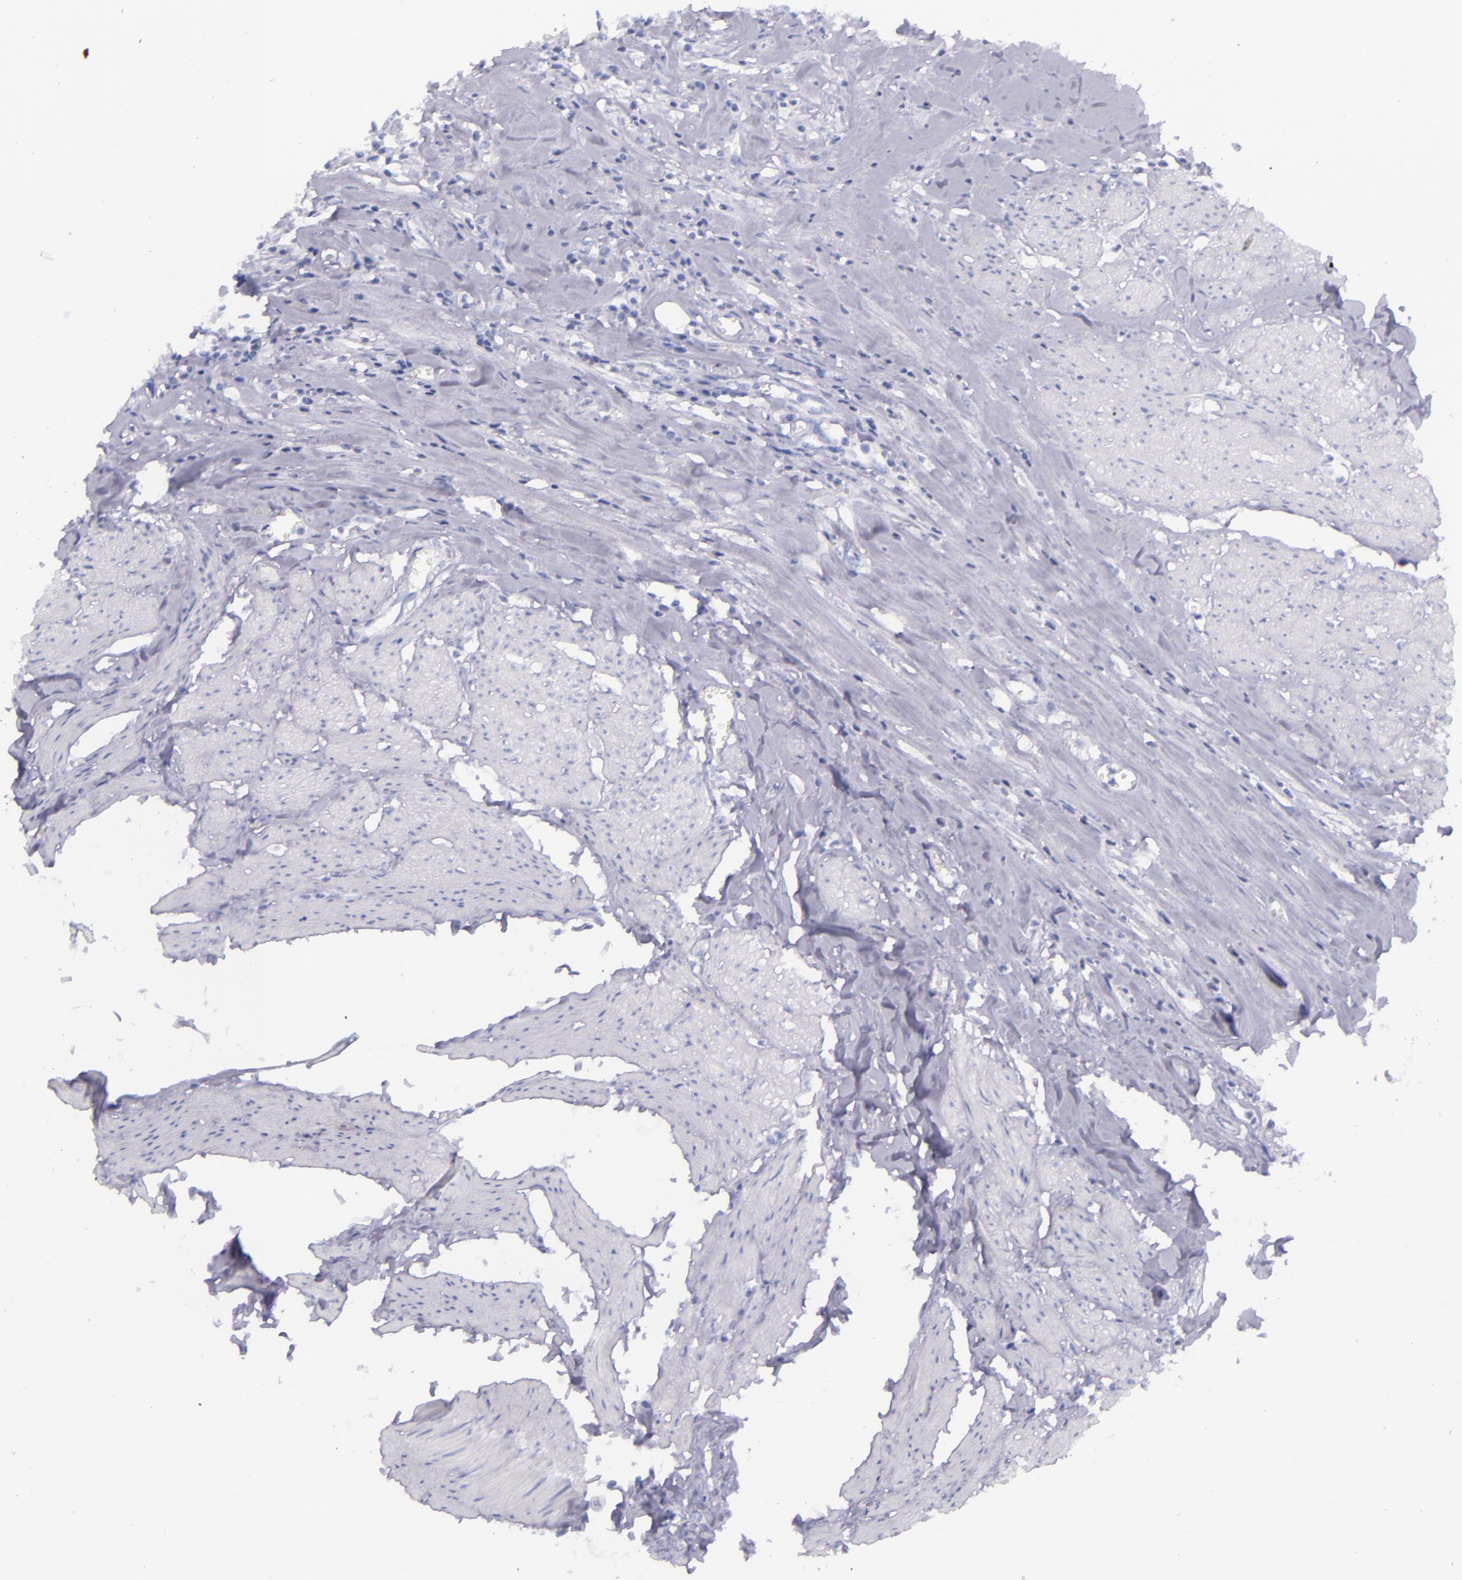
{"staining": {"intensity": "negative", "quantity": "none", "location": "none"}, "tissue": "urothelial cancer", "cell_type": "Tumor cells", "image_type": "cancer", "snomed": [{"axis": "morphology", "description": "Urothelial carcinoma, High grade"}, {"axis": "topography", "description": "Urinary bladder"}], "caption": "A histopathology image of urothelial cancer stained for a protein demonstrates no brown staining in tumor cells.", "gene": "SFTPB", "patient": {"sex": "male", "age": 54}}